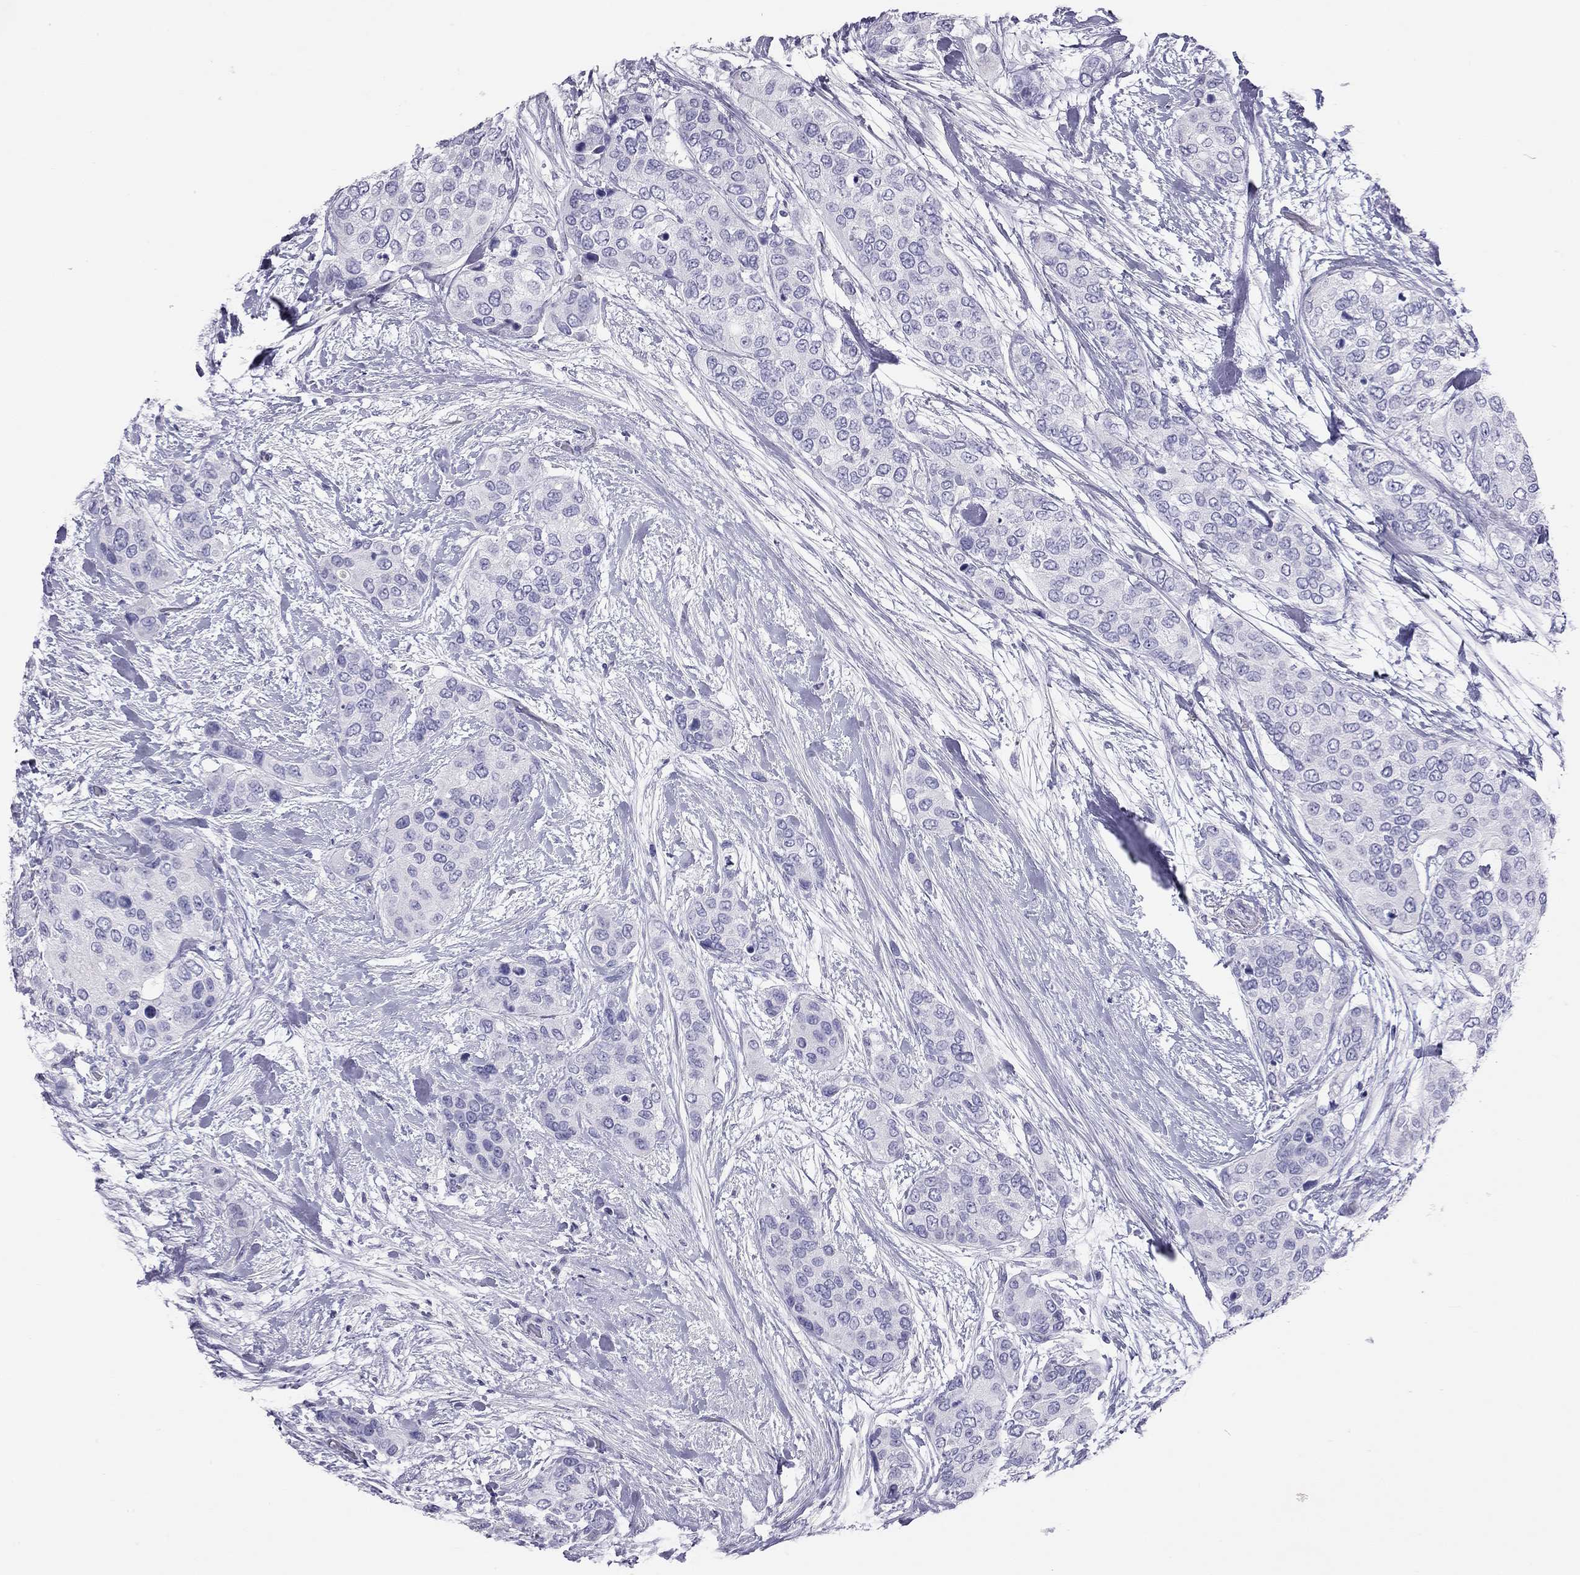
{"staining": {"intensity": "negative", "quantity": "none", "location": "none"}, "tissue": "urothelial cancer", "cell_type": "Tumor cells", "image_type": "cancer", "snomed": [{"axis": "morphology", "description": "Urothelial carcinoma, High grade"}, {"axis": "topography", "description": "Urinary bladder"}], "caption": "Image shows no protein positivity in tumor cells of urothelial cancer tissue. (DAB immunohistochemistry (IHC), high magnification).", "gene": "KLRG1", "patient": {"sex": "male", "age": 77}}